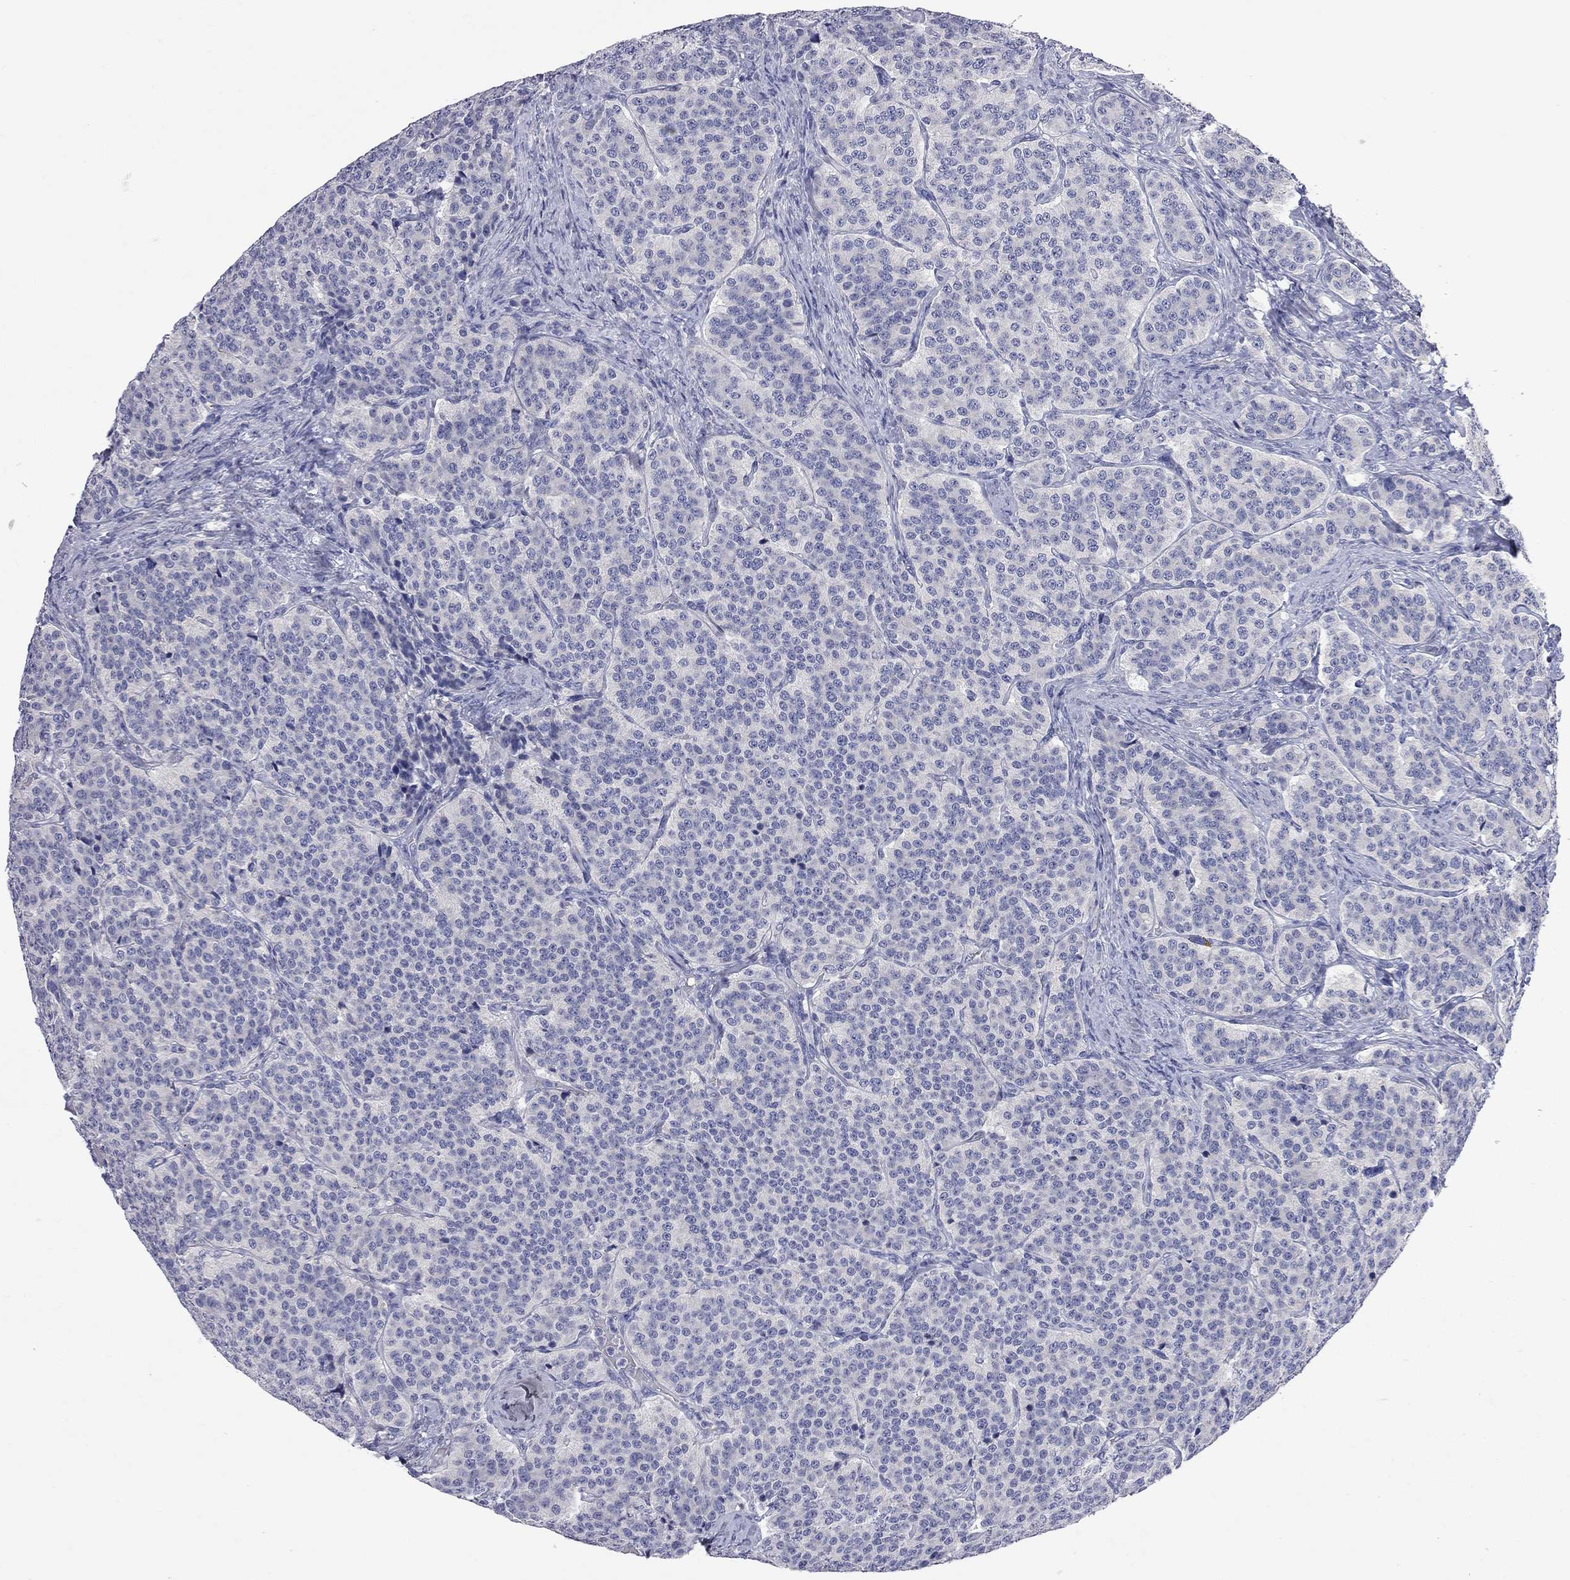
{"staining": {"intensity": "negative", "quantity": "none", "location": "none"}, "tissue": "carcinoid", "cell_type": "Tumor cells", "image_type": "cancer", "snomed": [{"axis": "morphology", "description": "Carcinoid, malignant, NOS"}, {"axis": "topography", "description": "Small intestine"}], "caption": "IHC histopathology image of malignant carcinoid stained for a protein (brown), which reveals no expression in tumor cells.", "gene": "ABCB4", "patient": {"sex": "female", "age": 58}}